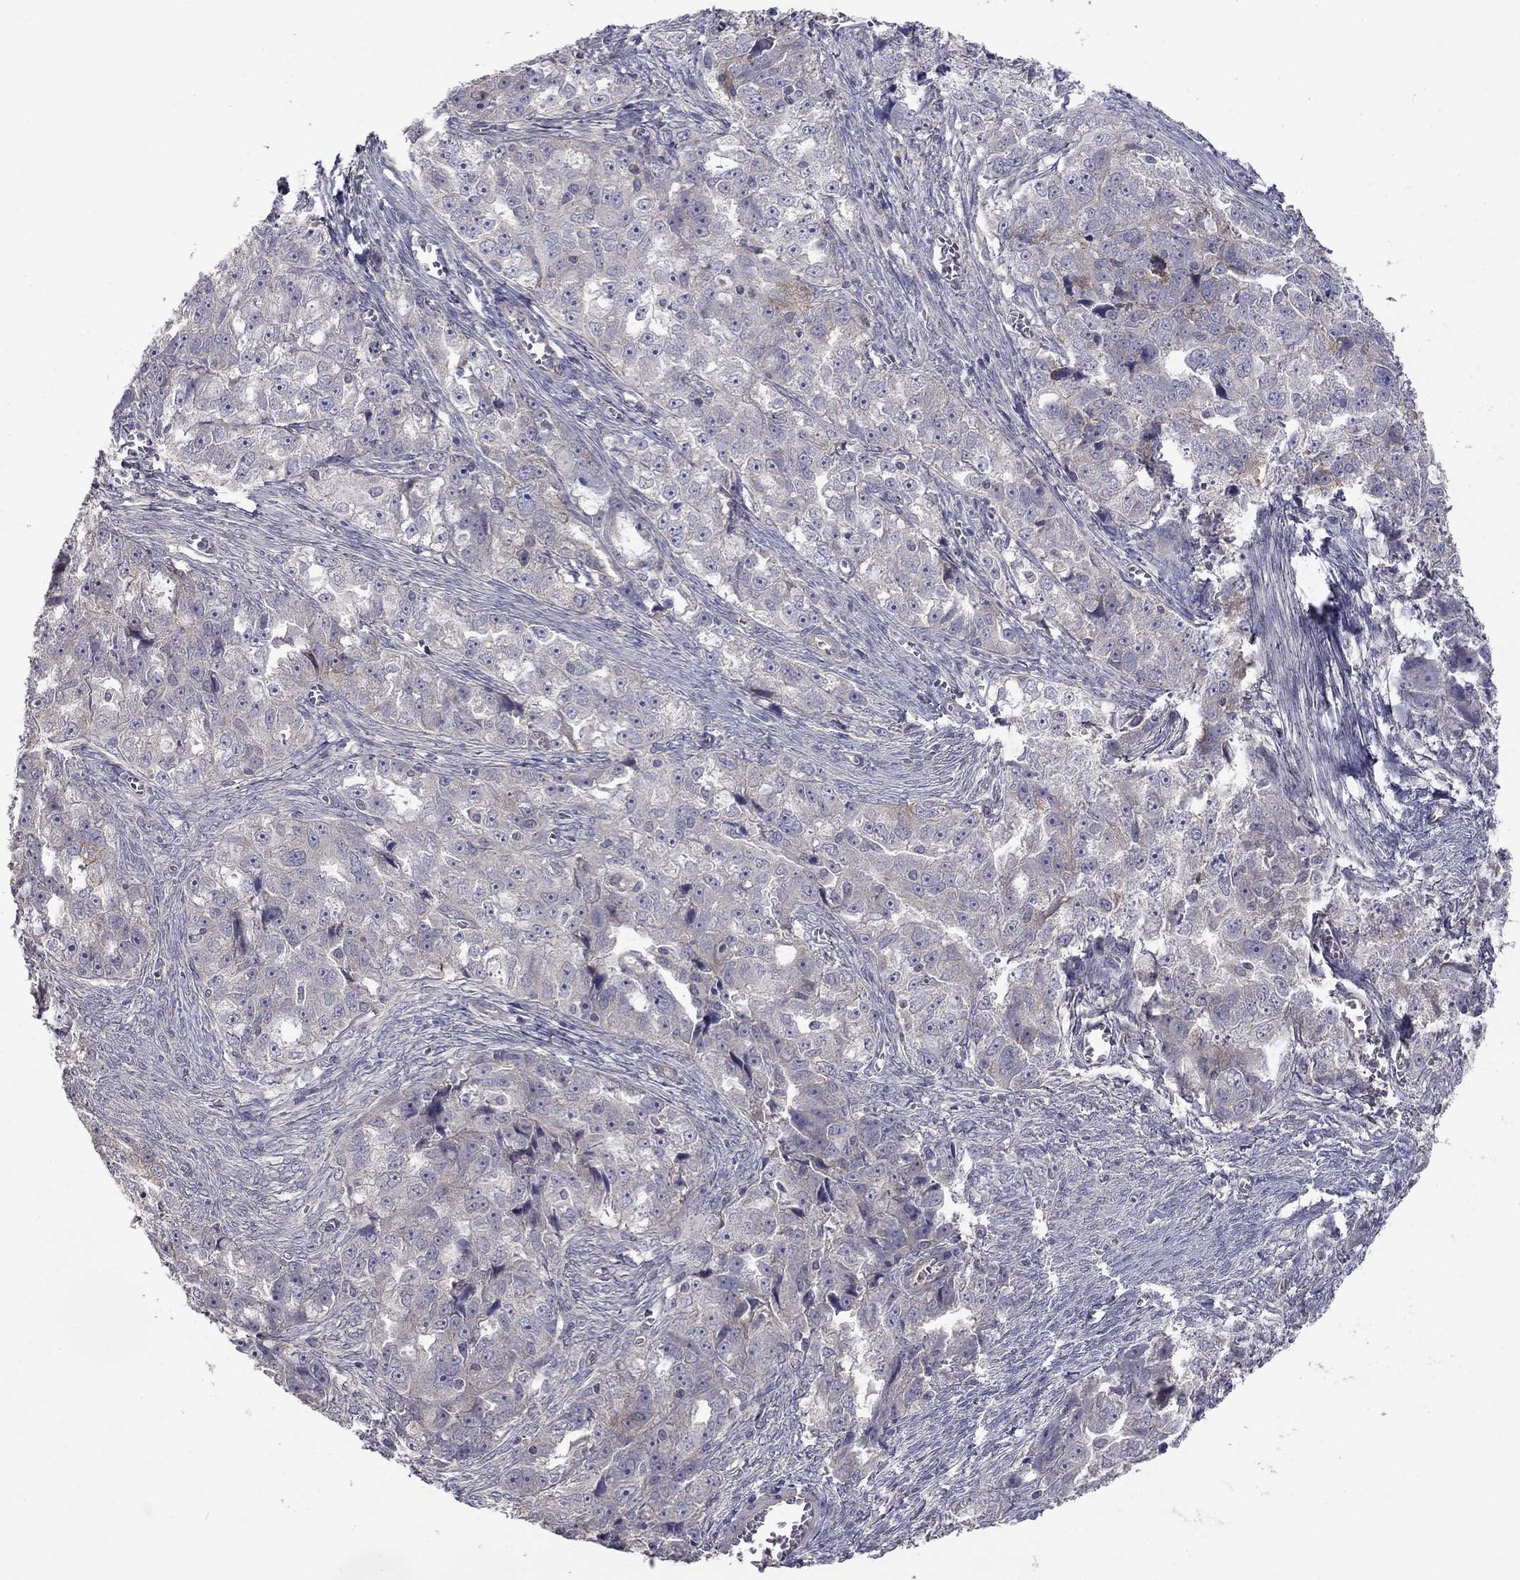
{"staining": {"intensity": "negative", "quantity": "none", "location": "none"}, "tissue": "ovarian cancer", "cell_type": "Tumor cells", "image_type": "cancer", "snomed": [{"axis": "morphology", "description": "Cystadenocarcinoma, serous, NOS"}, {"axis": "topography", "description": "Ovary"}], "caption": "DAB (3,3'-diaminobenzidine) immunohistochemical staining of ovarian serous cystadenocarcinoma reveals no significant positivity in tumor cells. Brightfield microscopy of IHC stained with DAB (3,3'-diaminobenzidine) (brown) and hematoxylin (blue), captured at high magnification.", "gene": "SLC39A14", "patient": {"sex": "female", "age": 51}}